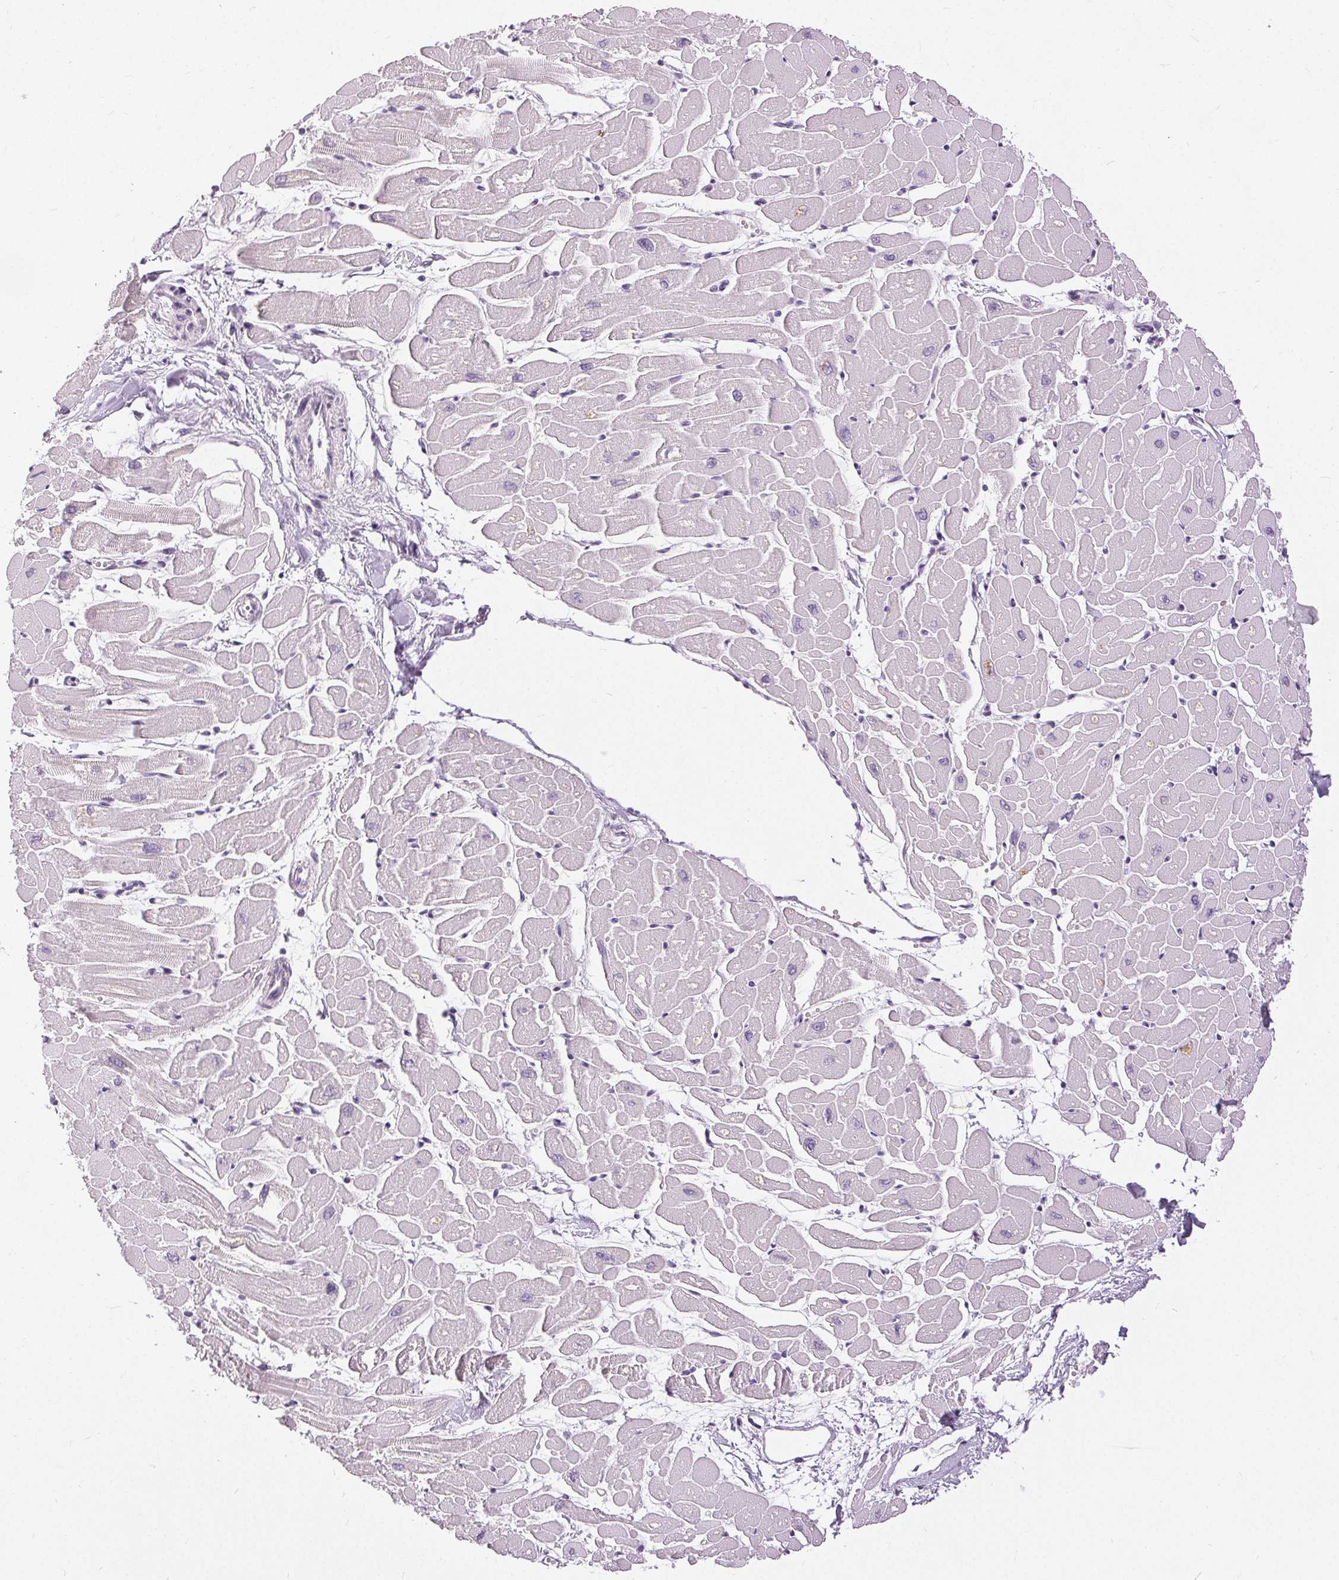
{"staining": {"intensity": "negative", "quantity": "none", "location": "none"}, "tissue": "heart muscle", "cell_type": "Cardiomyocytes", "image_type": "normal", "snomed": [{"axis": "morphology", "description": "Normal tissue, NOS"}, {"axis": "topography", "description": "Heart"}], "caption": "High power microscopy image of an immunohistochemistry (IHC) micrograph of unremarkable heart muscle, revealing no significant positivity in cardiomyocytes.", "gene": "DSG3", "patient": {"sex": "male", "age": 57}}